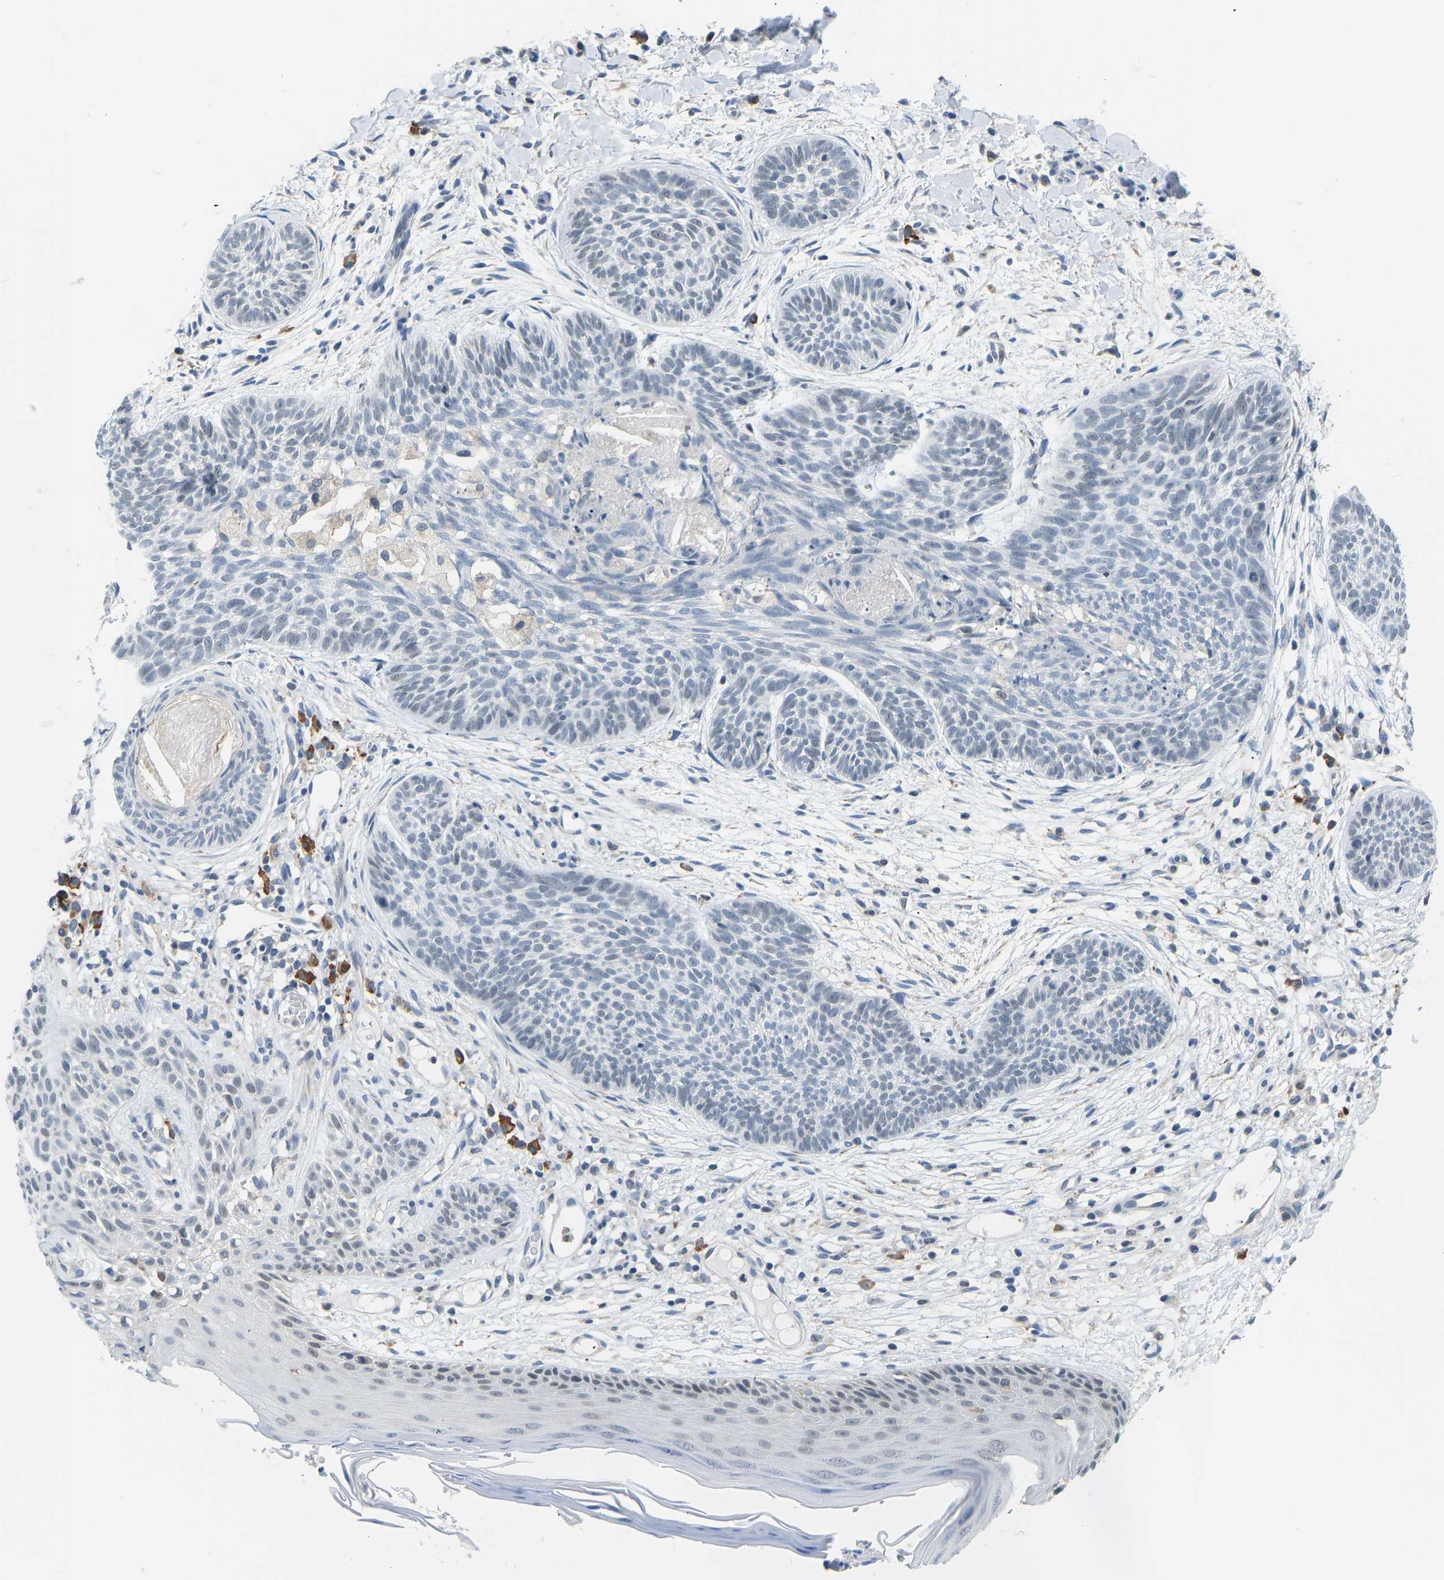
{"staining": {"intensity": "negative", "quantity": "none", "location": "none"}, "tissue": "skin cancer", "cell_type": "Tumor cells", "image_type": "cancer", "snomed": [{"axis": "morphology", "description": "Basal cell carcinoma"}, {"axis": "topography", "description": "Skin"}], "caption": "Skin cancer (basal cell carcinoma) was stained to show a protein in brown. There is no significant expression in tumor cells.", "gene": "VRK1", "patient": {"sex": "female", "age": 59}}